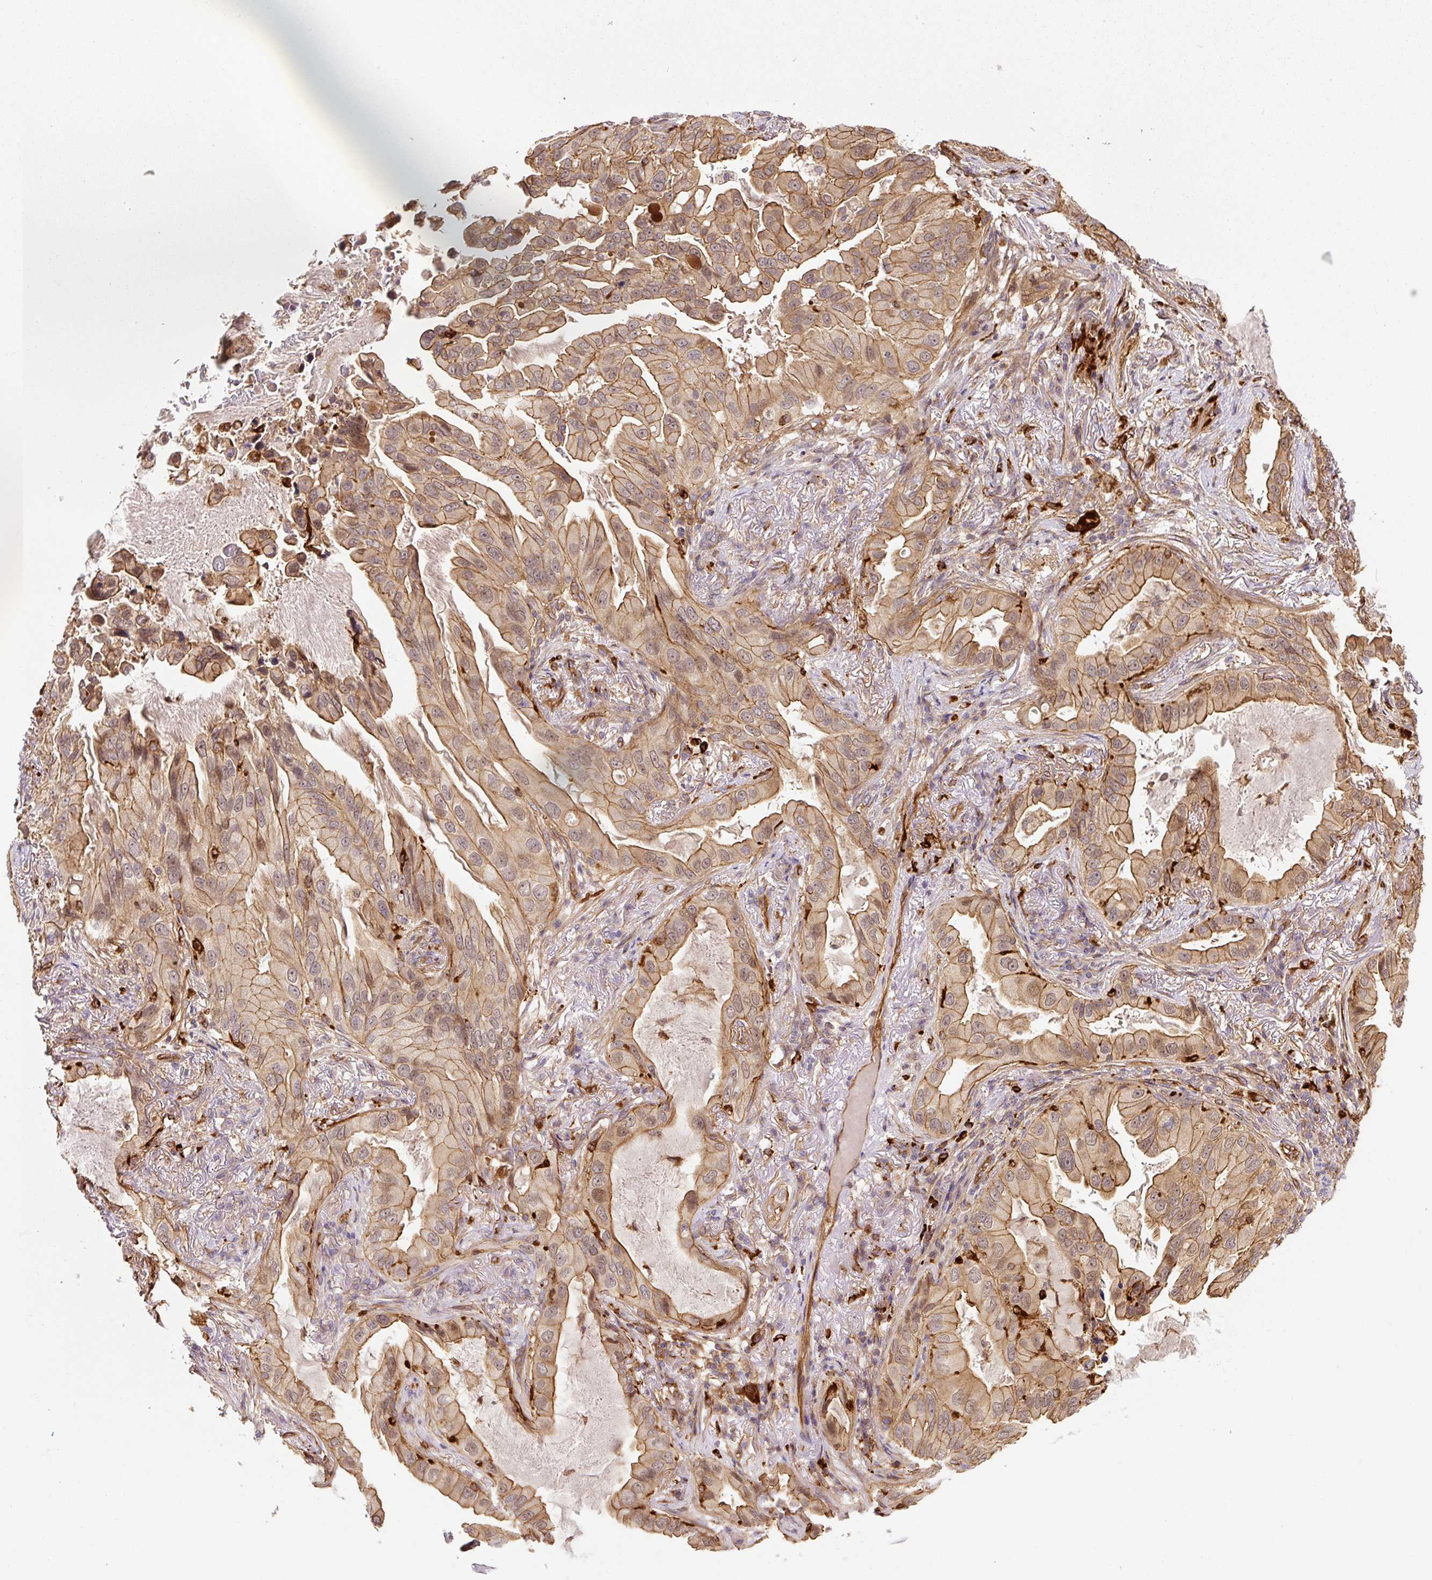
{"staining": {"intensity": "moderate", "quantity": ">75%", "location": "cytoplasmic/membranous"}, "tissue": "lung cancer", "cell_type": "Tumor cells", "image_type": "cancer", "snomed": [{"axis": "morphology", "description": "Adenocarcinoma, NOS"}, {"axis": "topography", "description": "Lung"}], "caption": "Immunohistochemical staining of human adenocarcinoma (lung) demonstrates medium levels of moderate cytoplasmic/membranous protein staining in approximately >75% of tumor cells.", "gene": "B3GALT5", "patient": {"sex": "female", "age": 69}}